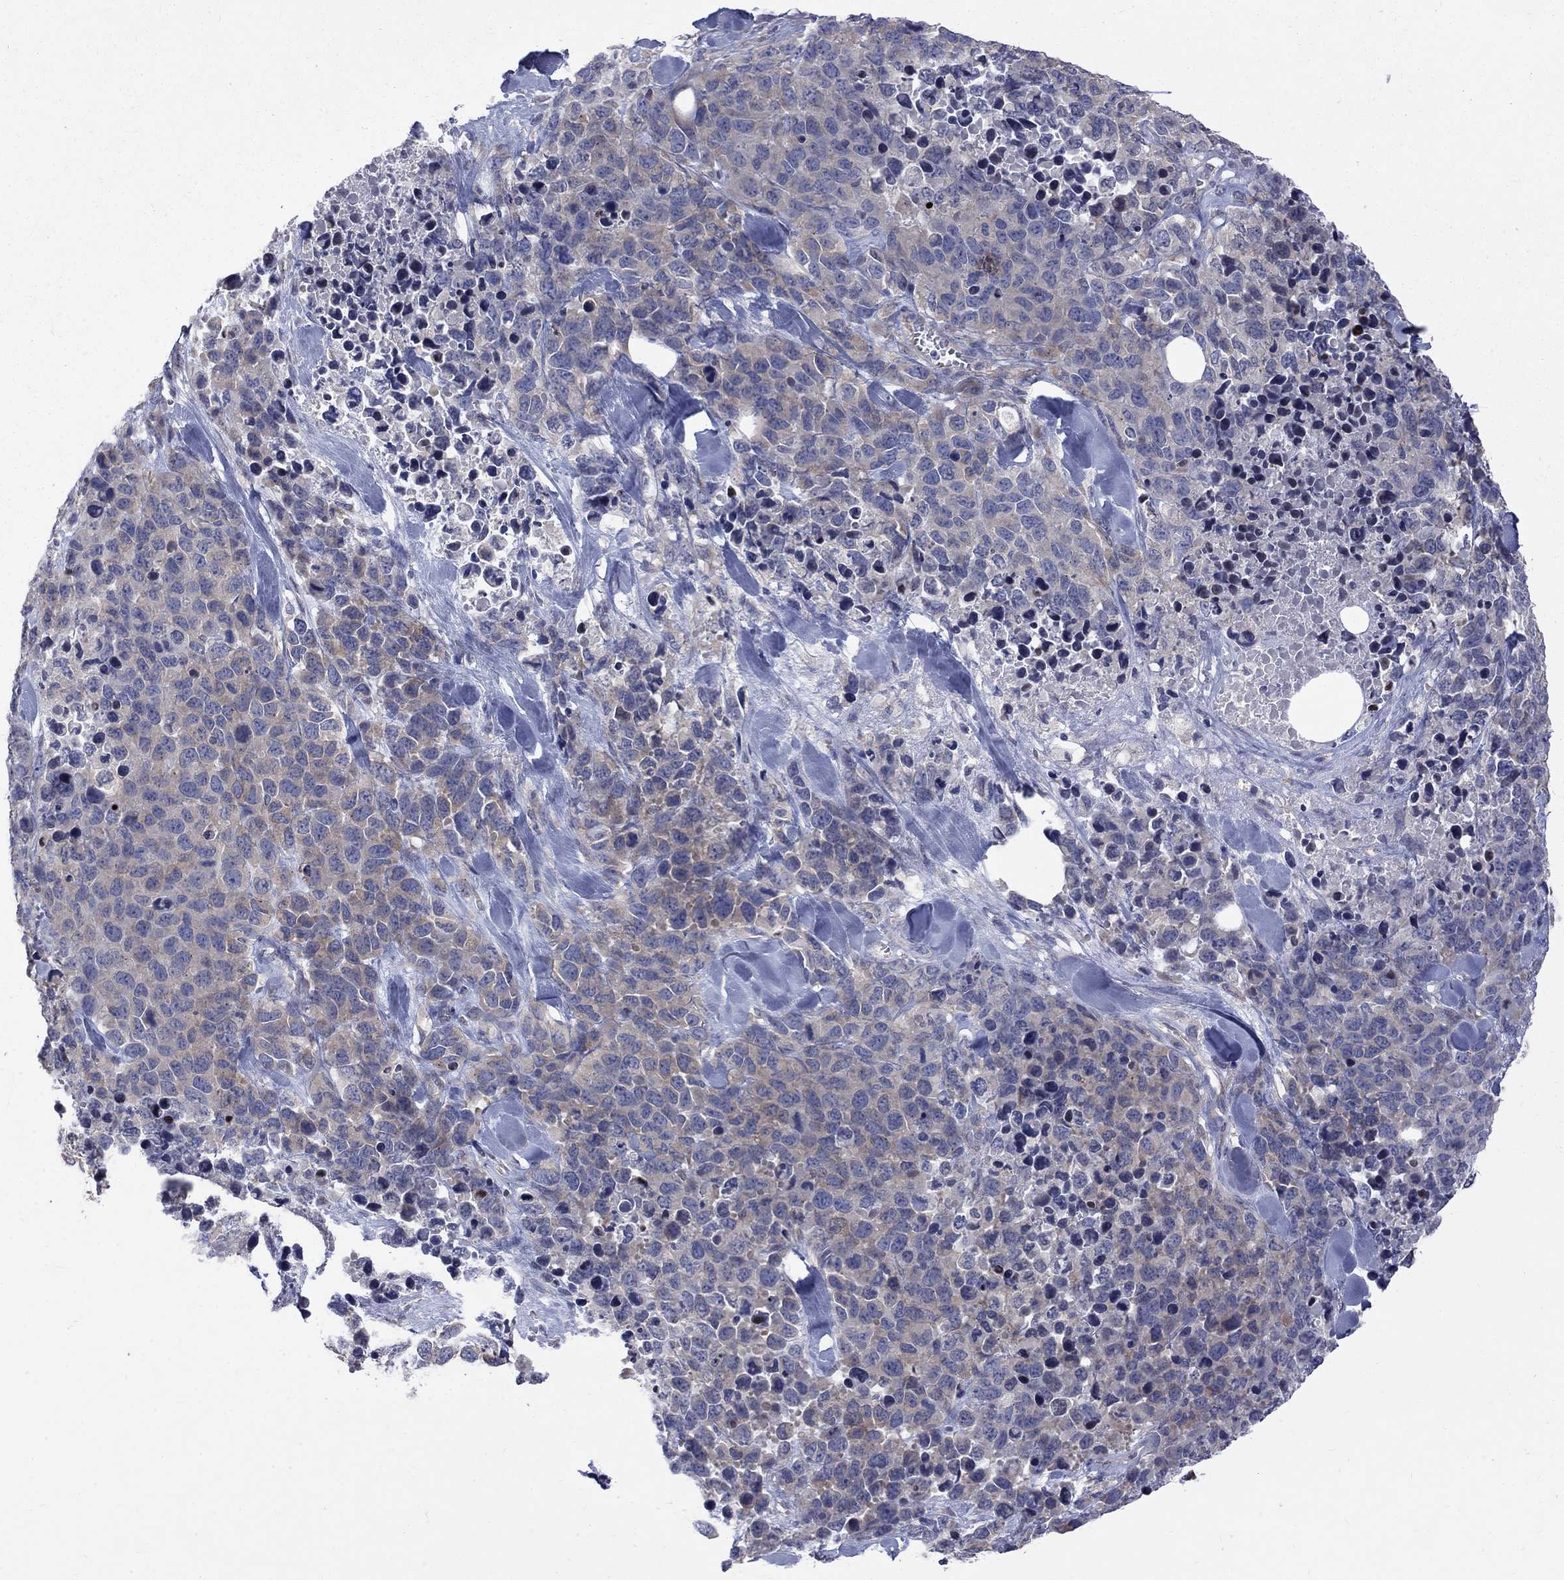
{"staining": {"intensity": "weak", "quantity": "<25%", "location": "cytoplasmic/membranous"}, "tissue": "melanoma", "cell_type": "Tumor cells", "image_type": "cancer", "snomed": [{"axis": "morphology", "description": "Malignant melanoma, Metastatic site"}, {"axis": "topography", "description": "Skin"}], "caption": "Immunohistochemistry of melanoma shows no expression in tumor cells.", "gene": "SH2B1", "patient": {"sex": "male", "age": 84}}